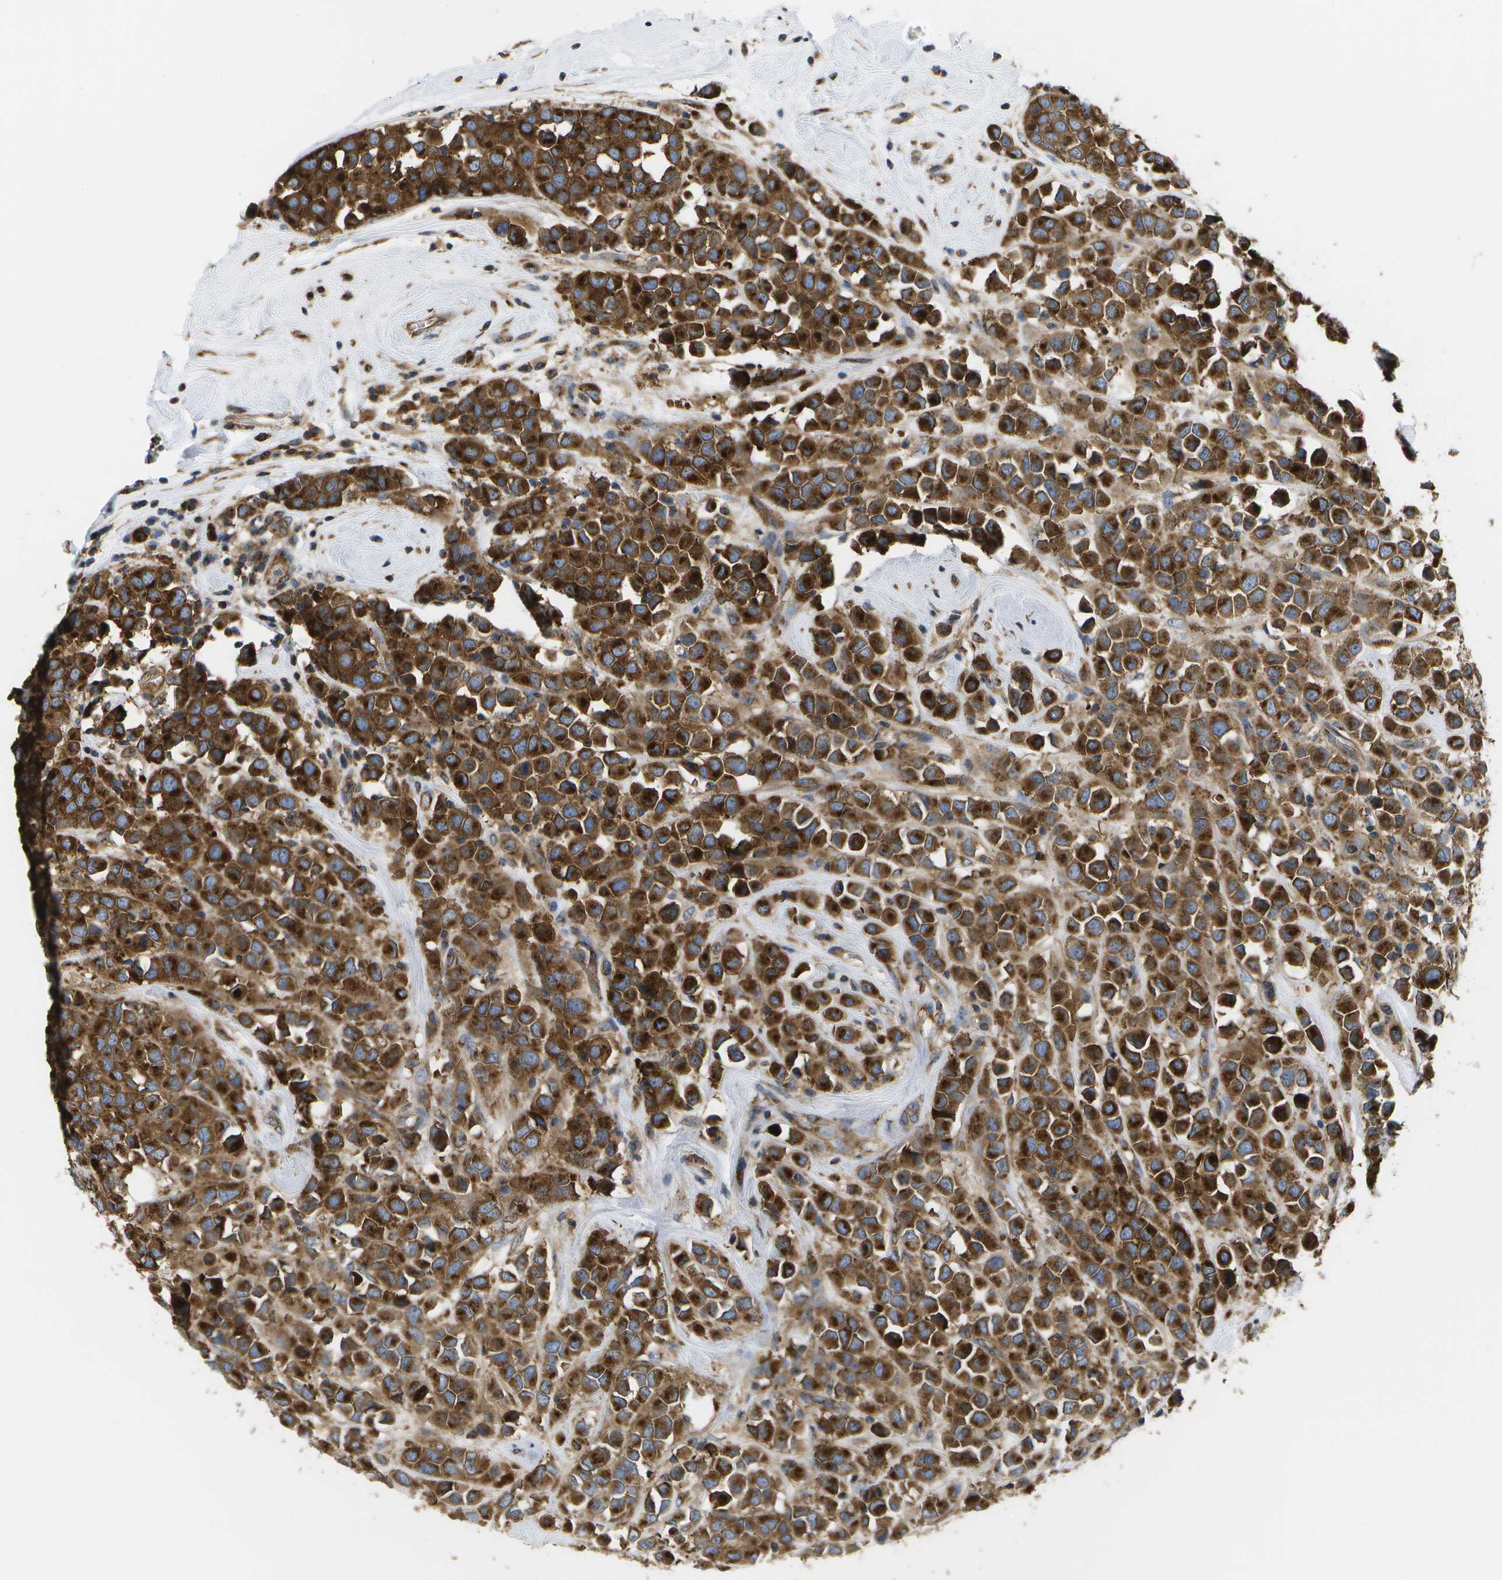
{"staining": {"intensity": "strong", "quantity": ">75%", "location": "cytoplasmic/membranous"}, "tissue": "breast cancer", "cell_type": "Tumor cells", "image_type": "cancer", "snomed": [{"axis": "morphology", "description": "Duct carcinoma"}, {"axis": "topography", "description": "Breast"}], "caption": "Tumor cells display high levels of strong cytoplasmic/membranous staining in about >75% of cells in human breast invasive ductal carcinoma.", "gene": "BST2", "patient": {"sex": "female", "age": 61}}